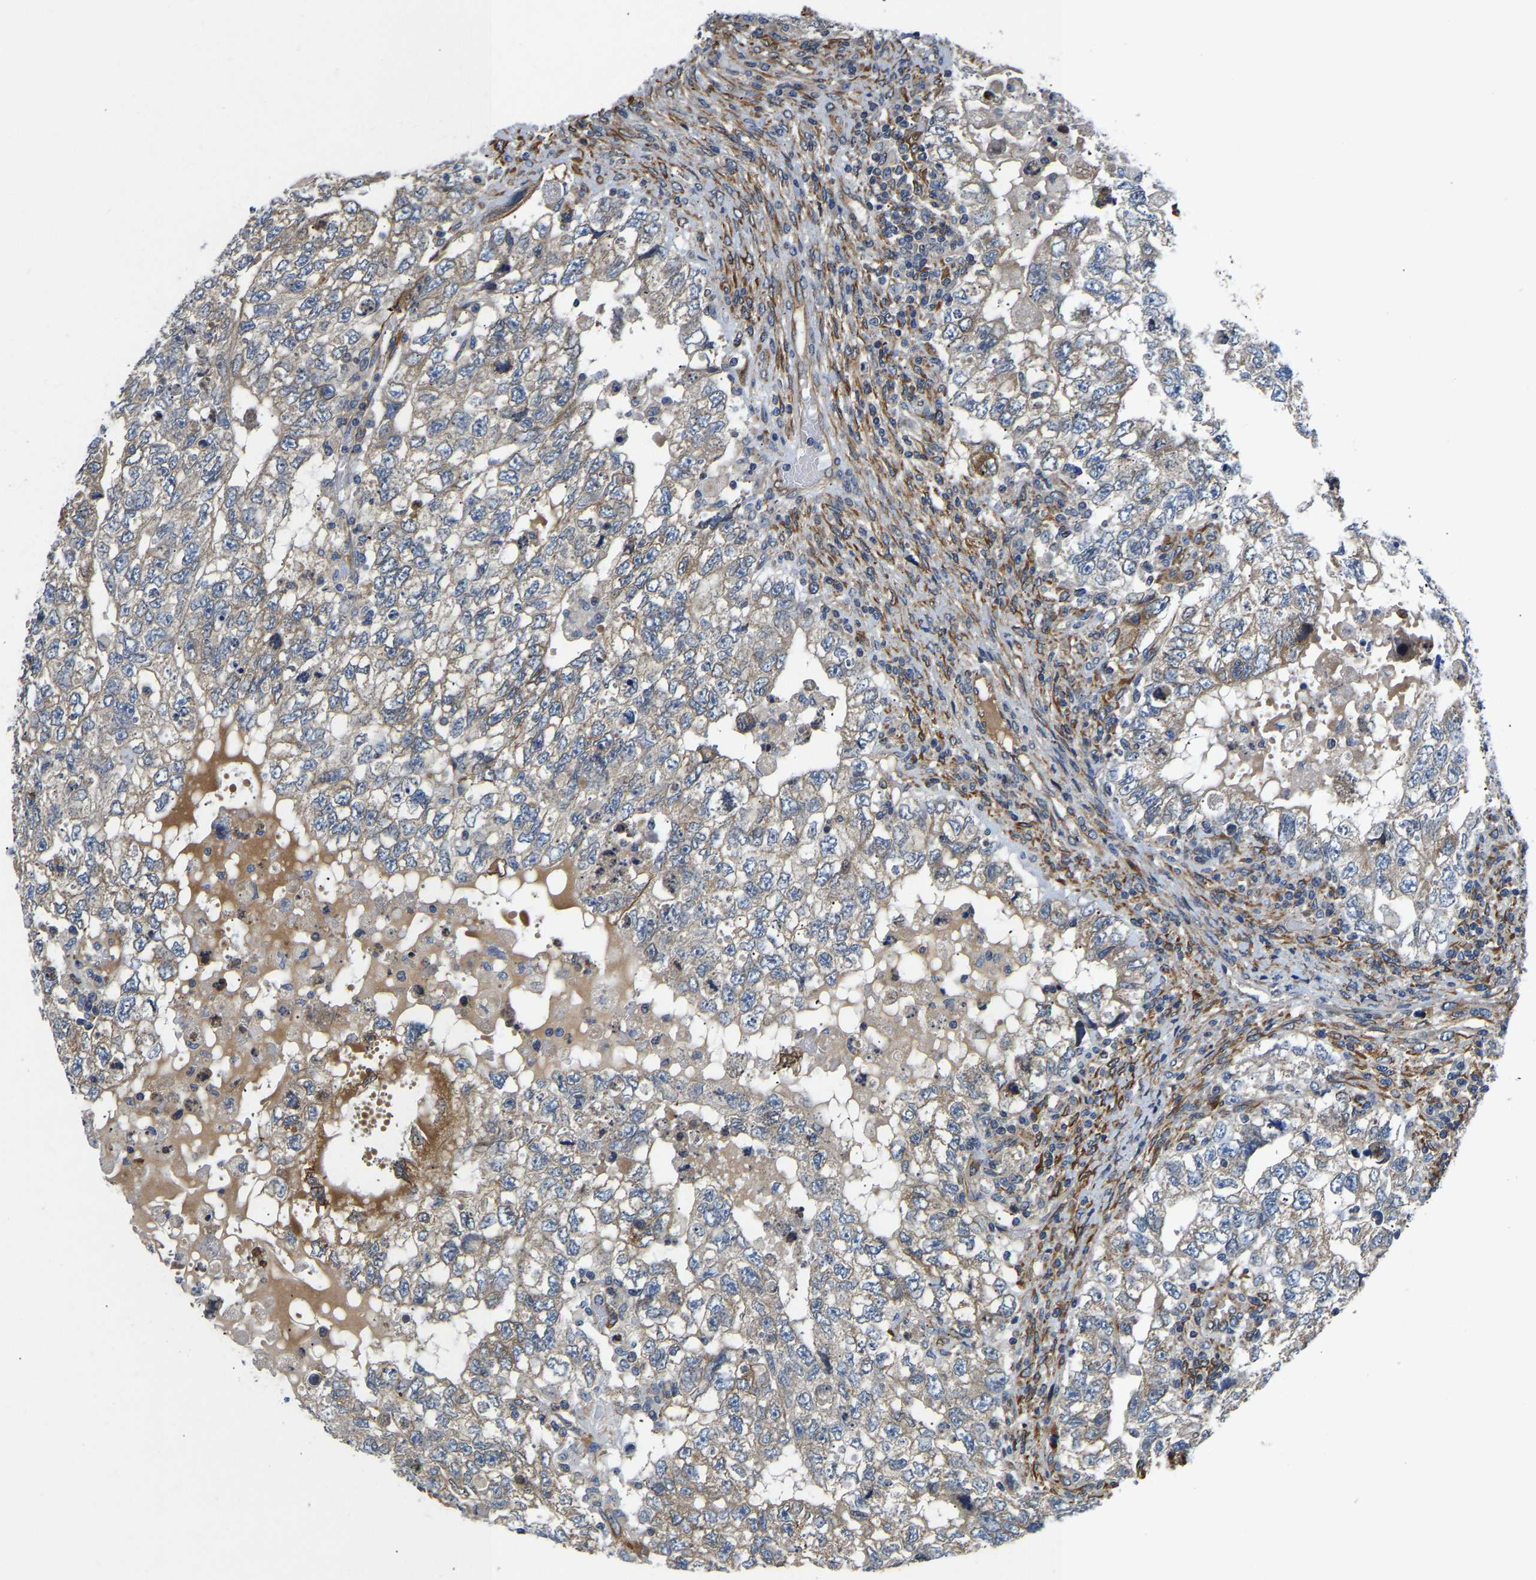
{"staining": {"intensity": "moderate", "quantity": "25%-75%", "location": "cytoplasmic/membranous"}, "tissue": "testis cancer", "cell_type": "Tumor cells", "image_type": "cancer", "snomed": [{"axis": "morphology", "description": "Carcinoma, Embryonal, NOS"}, {"axis": "topography", "description": "Testis"}], "caption": "Immunohistochemistry photomicrograph of embryonal carcinoma (testis) stained for a protein (brown), which reveals medium levels of moderate cytoplasmic/membranous staining in approximately 25%-75% of tumor cells.", "gene": "ARL6IP5", "patient": {"sex": "male", "age": 36}}